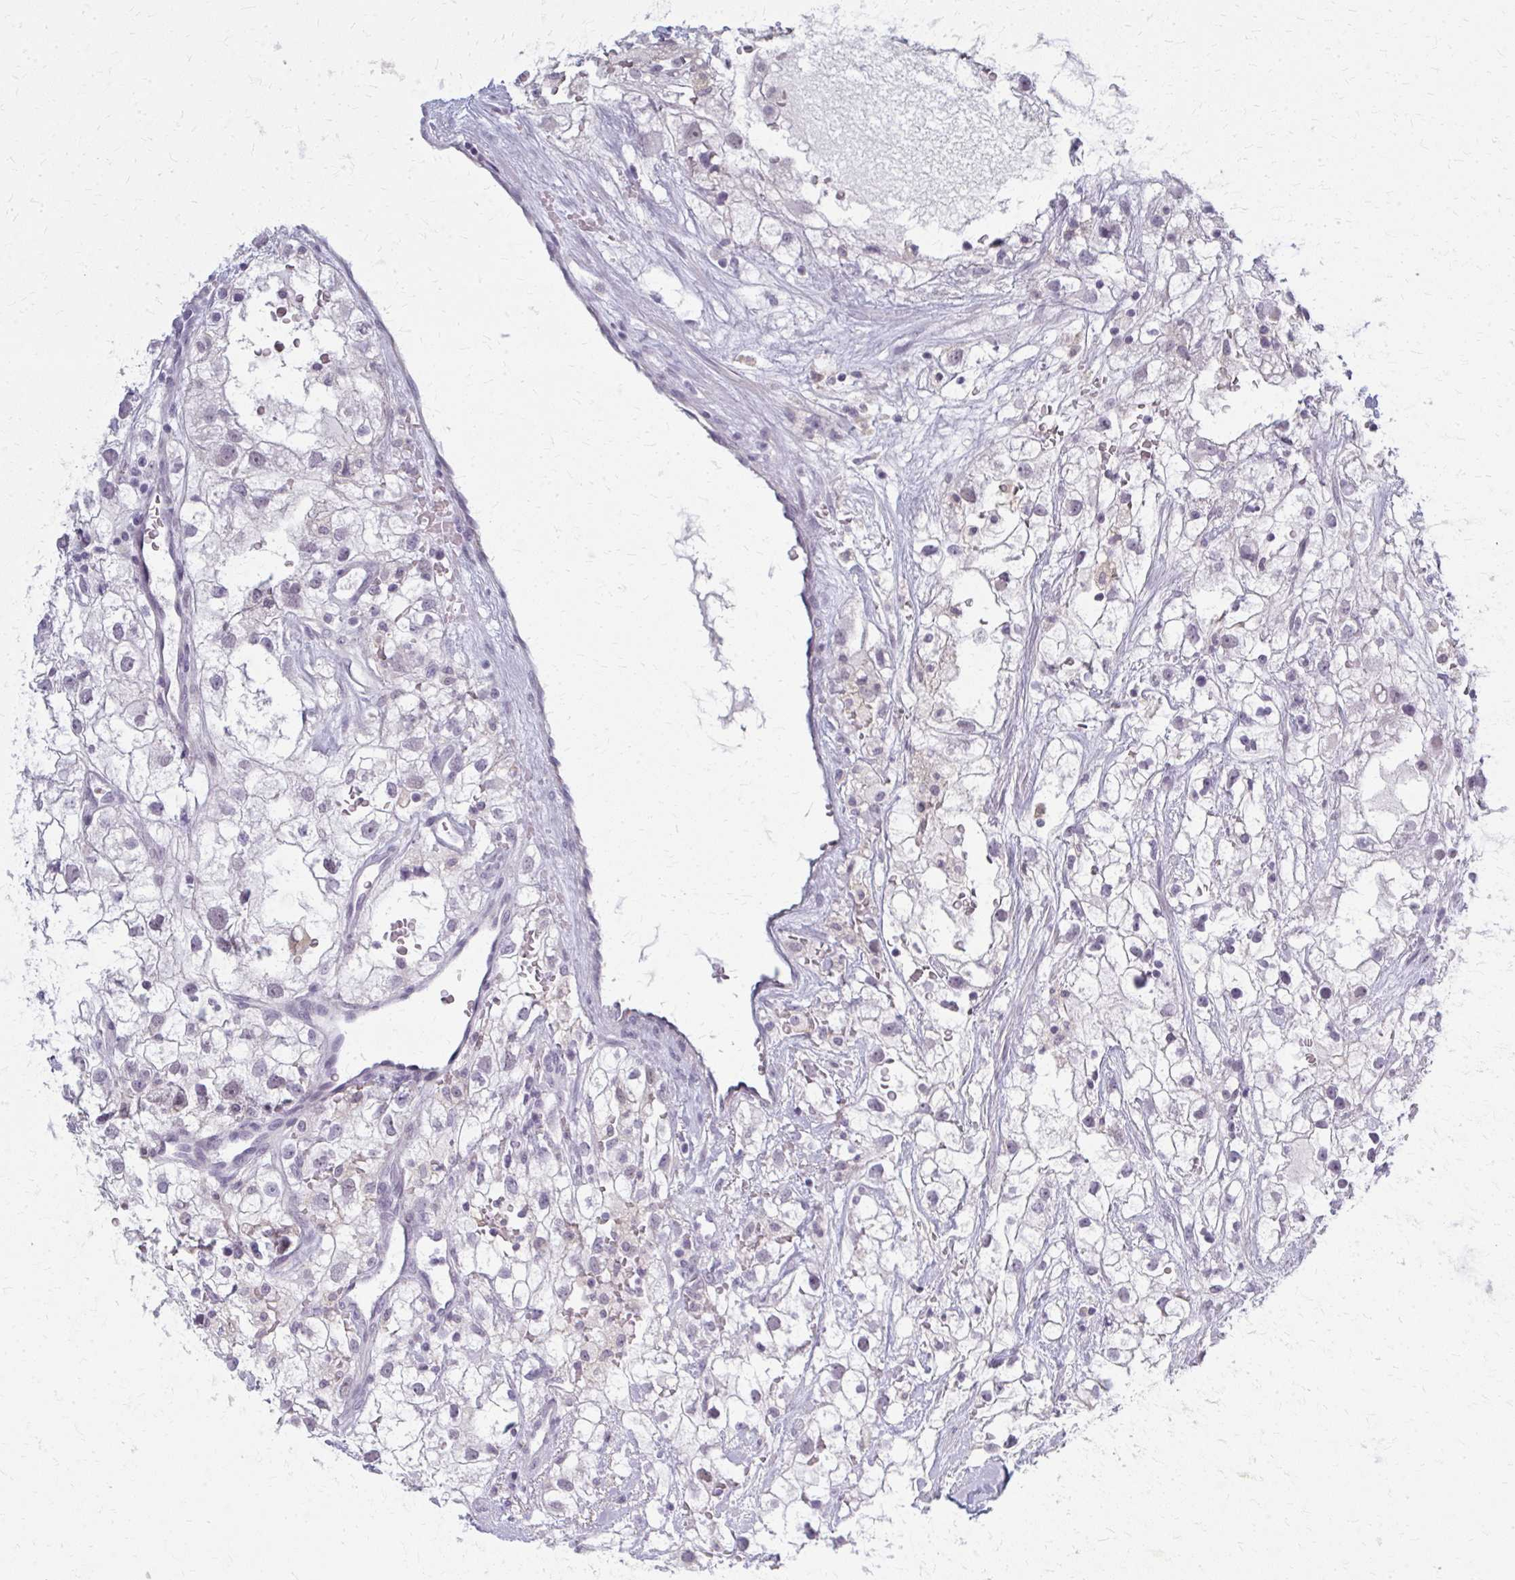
{"staining": {"intensity": "moderate", "quantity": "<25%", "location": "cytoplasmic/membranous"}, "tissue": "renal cancer", "cell_type": "Tumor cells", "image_type": "cancer", "snomed": [{"axis": "morphology", "description": "Adenocarcinoma, NOS"}, {"axis": "topography", "description": "Kidney"}], "caption": "About <25% of tumor cells in adenocarcinoma (renal) display moderate cytoplasmic/membranous protein expression as visualized by brown immunohistochemical staining.", "gene": "CASQ2", "patient": {"sex": "male", "age": 59}}